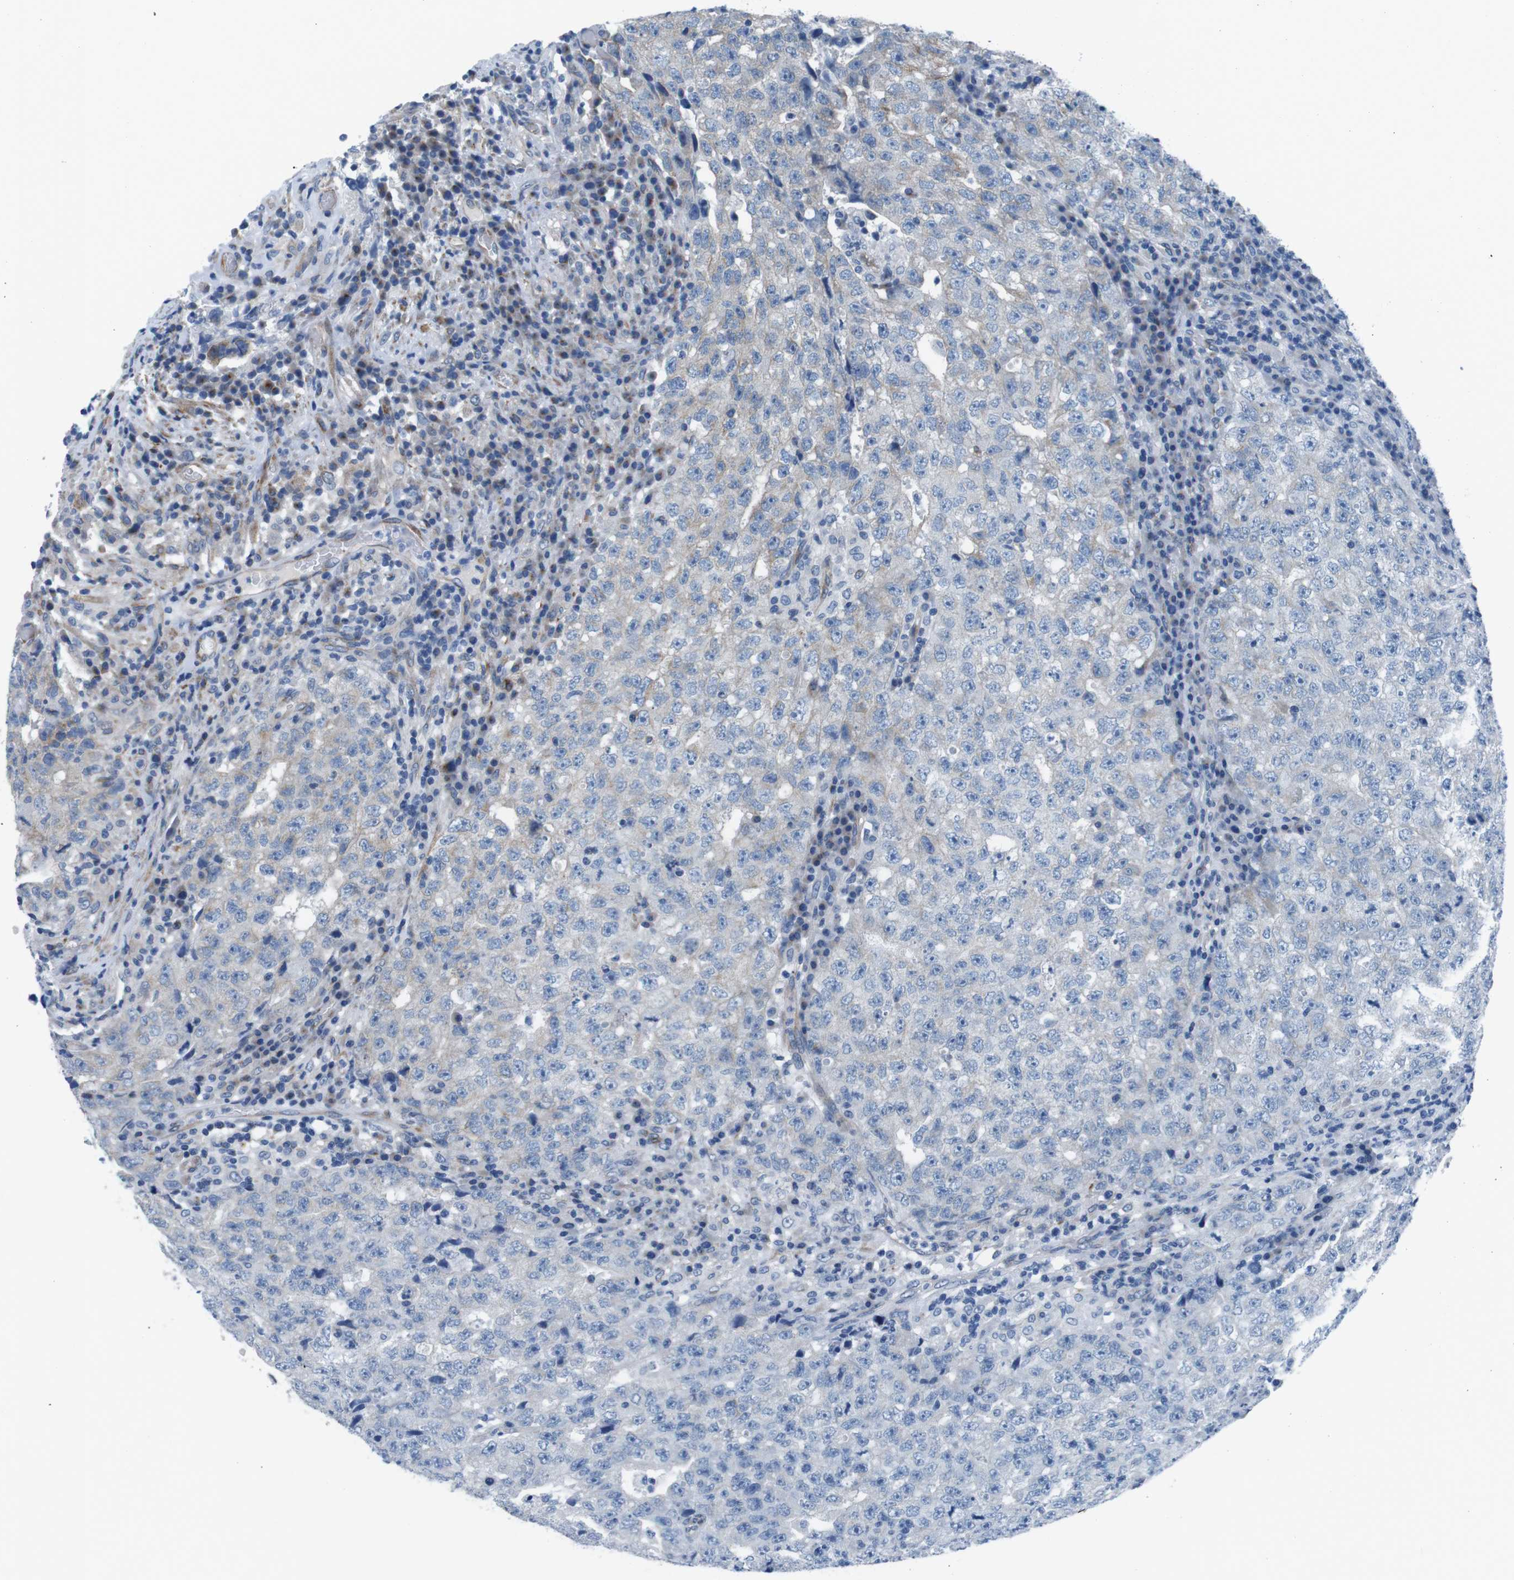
{"staining": {"intensity": "negative", "quantity": "none", "location": "none"}, "tissue": "testis cancer", "cell_type": "Tumor cells", "image_type": "cancer", "snomed": [{"axis": "morphology", "description": "Necrosis, NOS"}, {"axis": "morphology", "description": "Carcinoma, Embryonal, NOS"}, {"axis": "topography", "description": "Testis"}], "caption": "Immunohistochemical staining of human testis cancer (embryonal carcinoma) shows no significant positivity in tumor cells.", "gene": "MUC2", "patient": {"sex": "male", "age": 19}}